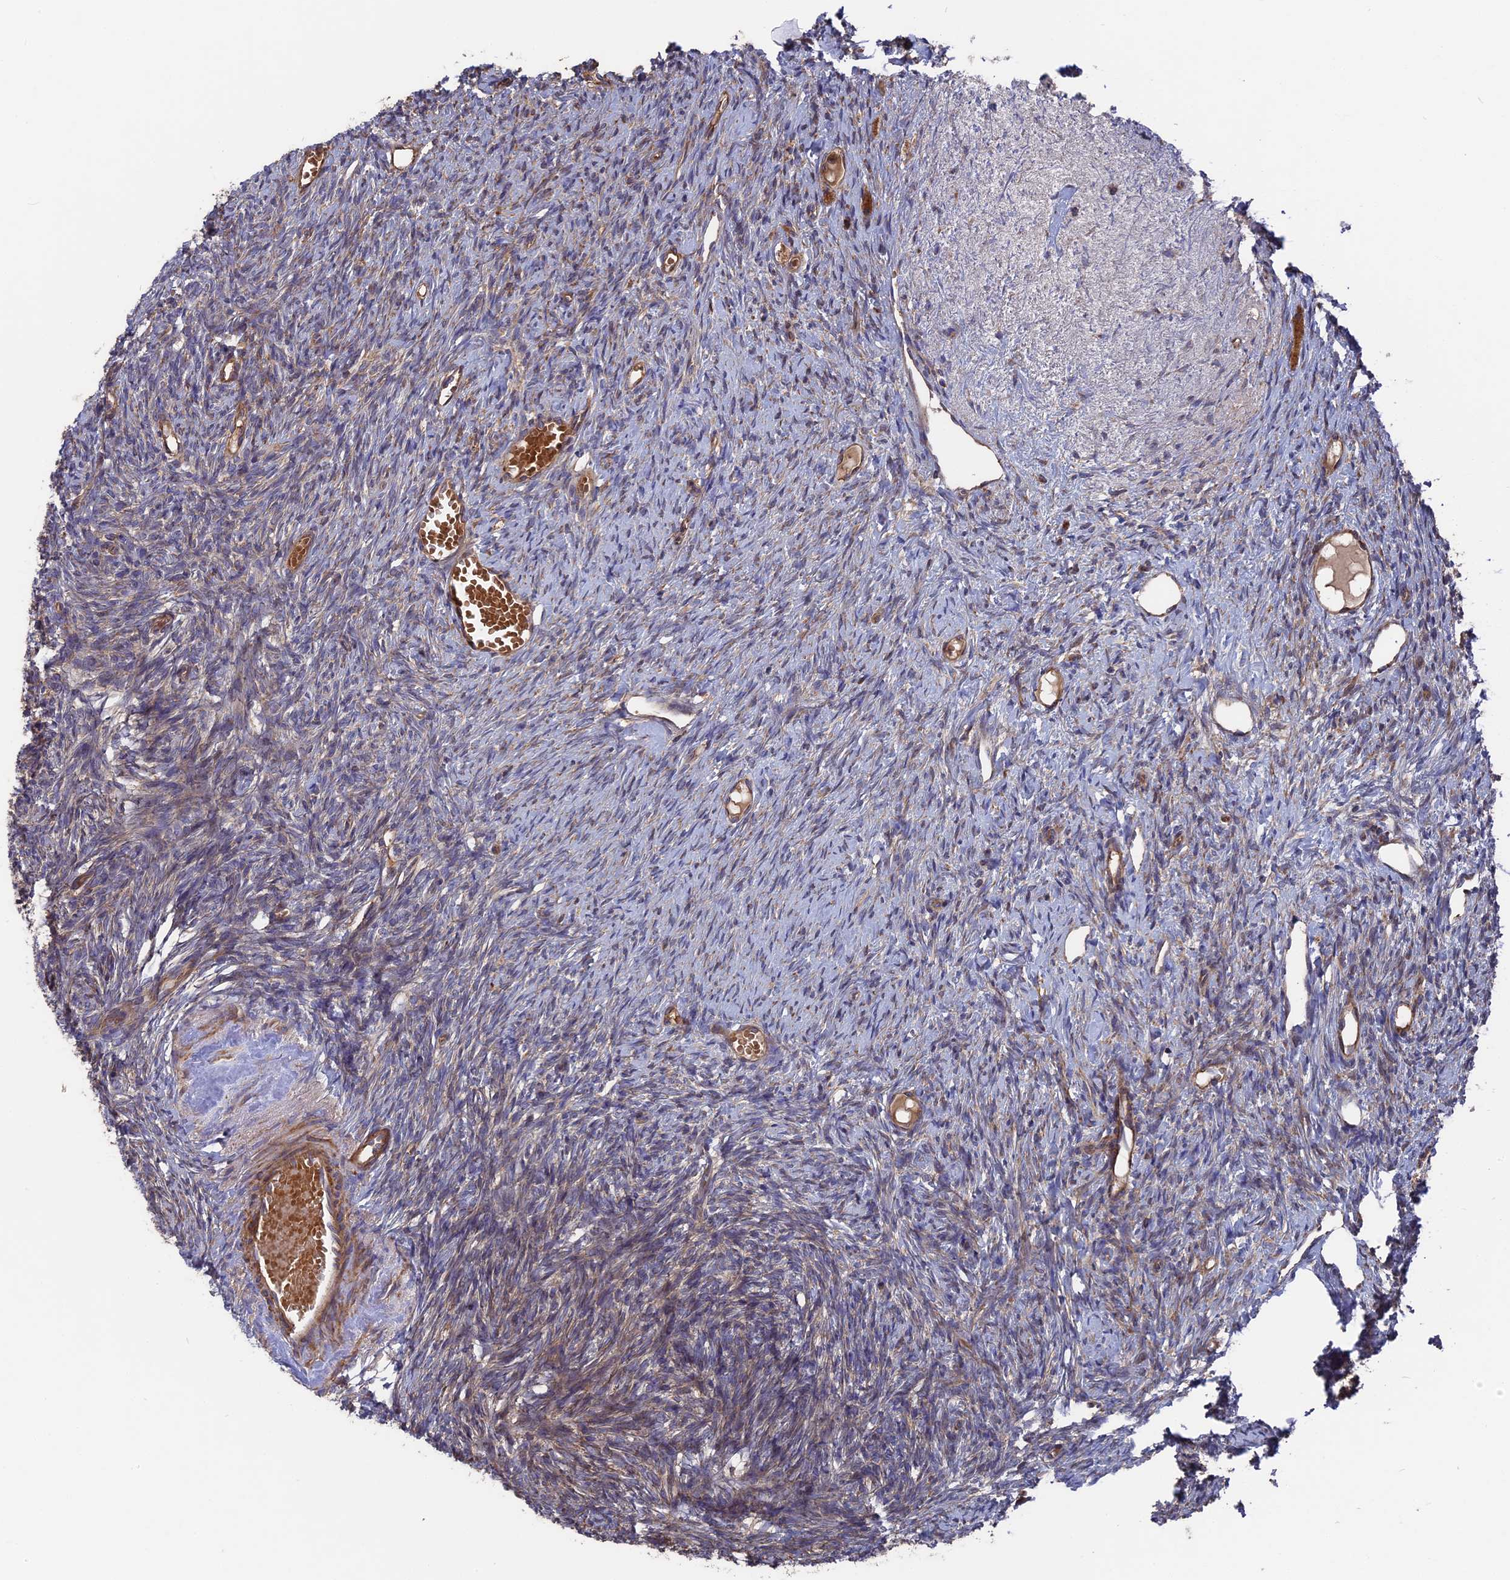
{"staining": {"intensity": "weak", "quantity": "25%-75%", "location": "cytoplasmic/membranous"}, "tissue": "ovary", "cell_type": "Ovarian stroma cells", "image_type": "normal", "snomed": [{"axis": "morphology", "description": "Normal tissue, NOS"}, {"axis": "topography", "description": "Ovary"}], "caption": "IHC staining of unremarkable ovary, which reveals low levels of weak cytoplasmic/membranous positivity in approximately 25%-75% of ovarian stroma cells indicating weak cytoplasmic/membranous protein positivity. The staining was performed using DAB (3,3'-diaminobenzidine) (brown) for protein detection and nuclei were counterstained in hematoxylin (blue).", "gene": "TELO2", "patient": {"sex": "female", "age": 51}}